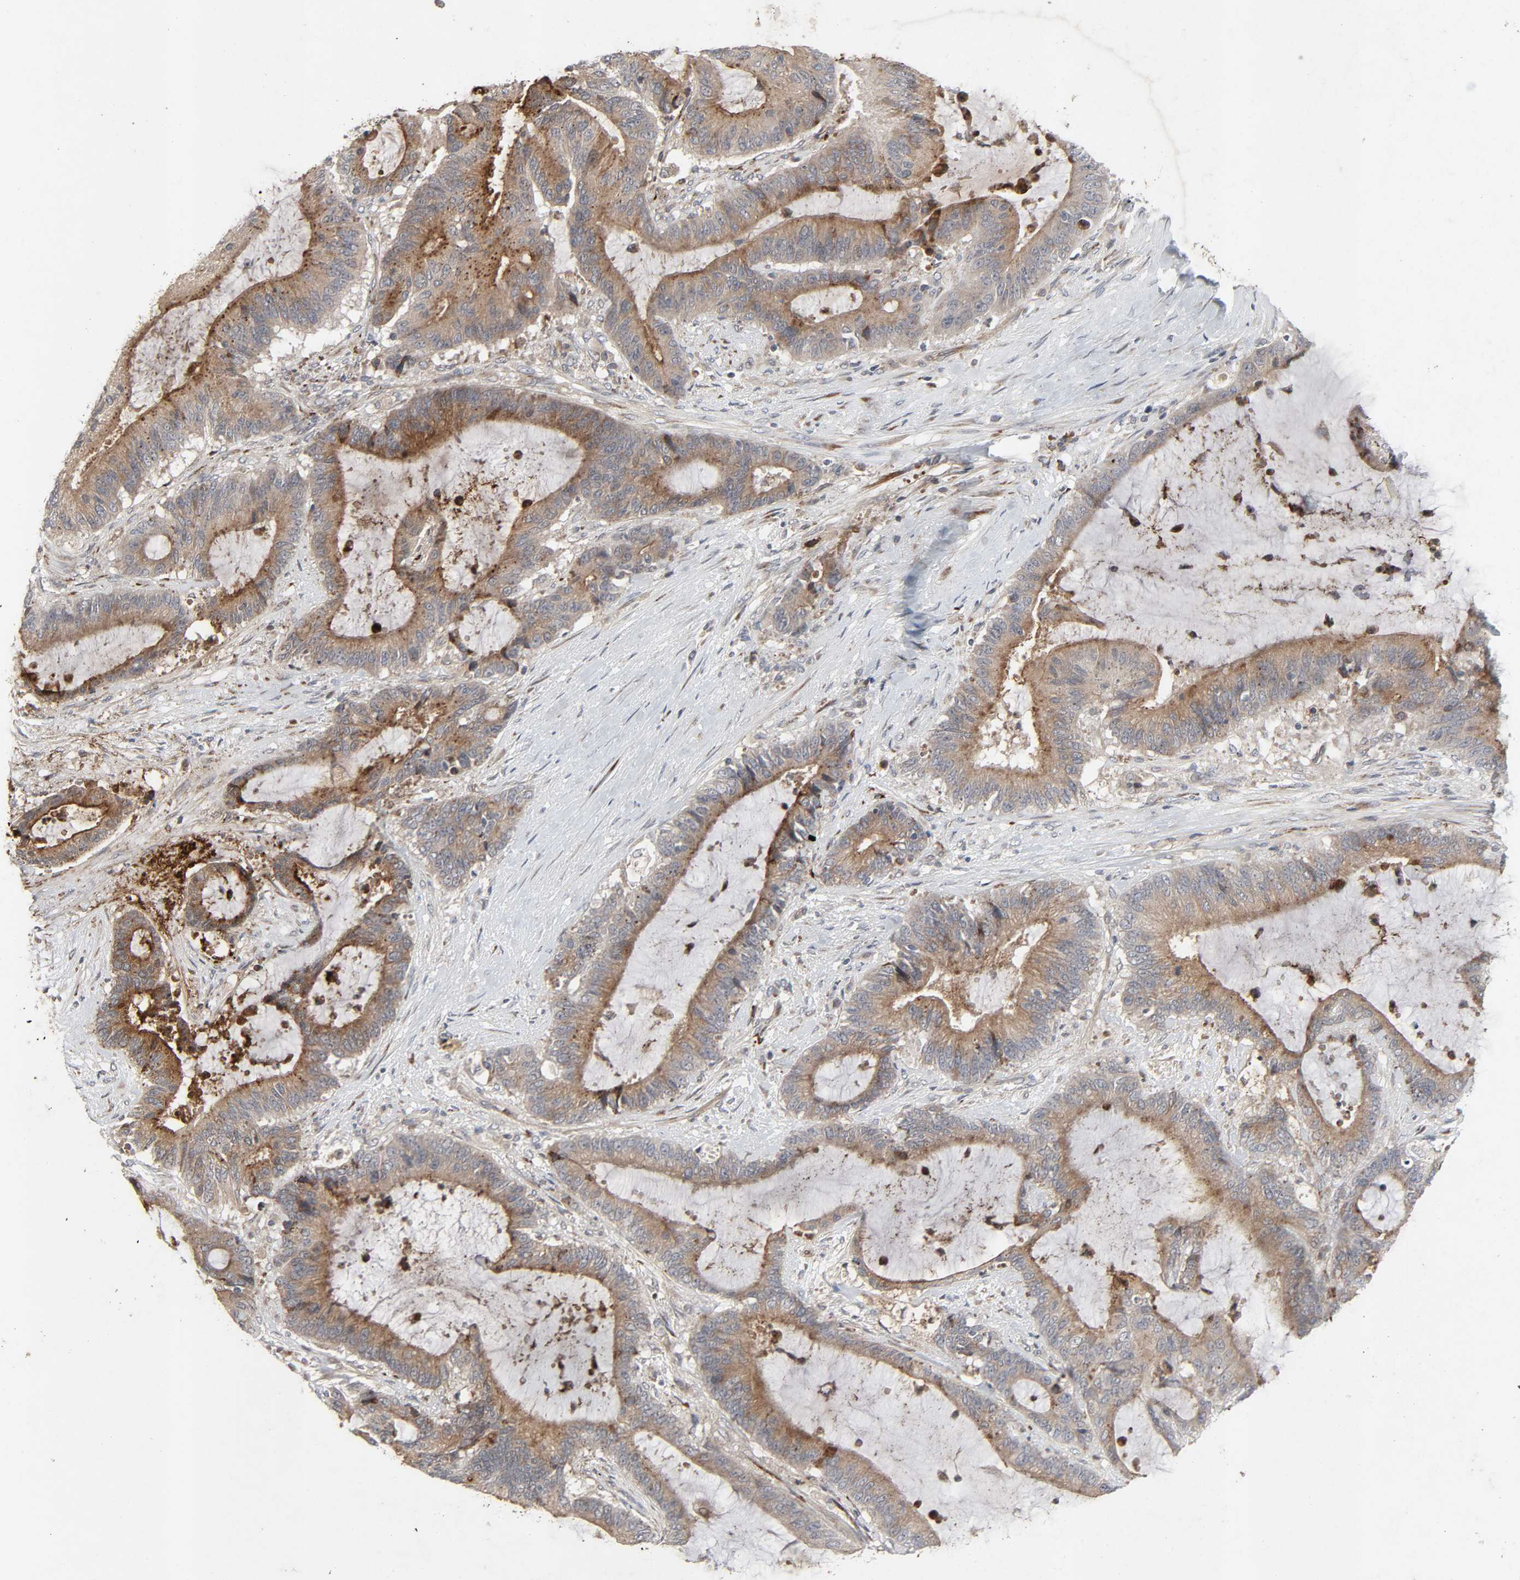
{"staining": {"intensity": "moderate", "quantity": ">75%", "location": "cytoplasmic/membranous"}, "tissue": "liver cancer", "cell_type": "Tumor cells", "image_type": "cancer", "snomed": [{"axis": "morphology", "description": "Cholangiocarcinoma"}, {"axis": "topography", "description": "Liver"}], "caption": "Liver cholangiocarcinoma was stained to show a protein in brown. There is medium levels of moderate cytoplasmic/membranous staining in about >75% of tumor cells.", "gene": "ADCY4", "patient": {"sex": "female", "age": 73}}